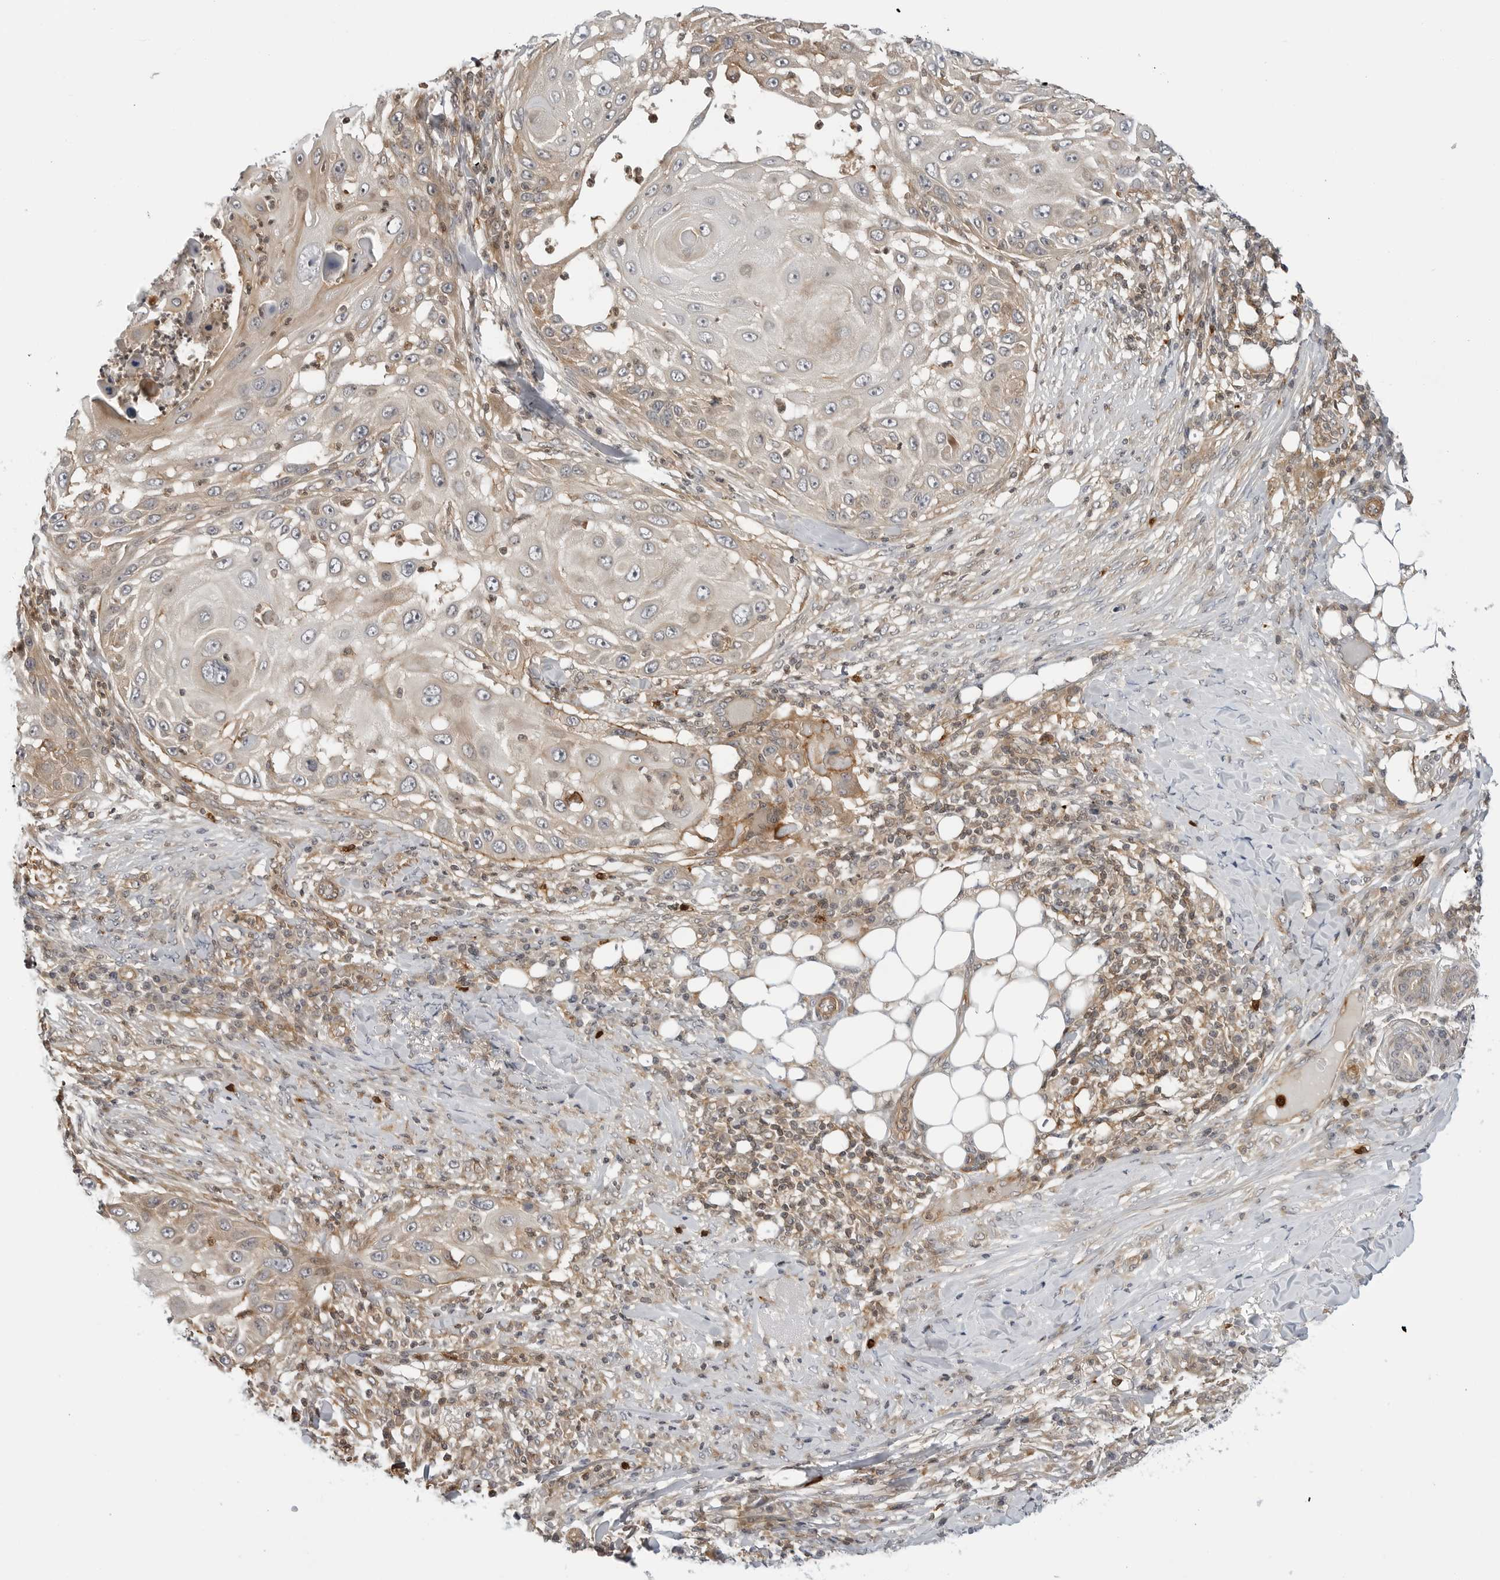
{"staining": {"intensity": "moderate", "quantity": "25%-75%", "location": "cytoplasmic/membranous"}, "tissue": "skin cancer", "cell_type": "Tumor cells", "image_type": "cancer", "snomed": [{"axis": "morphology", "description": "Squamous cell carcinoma, NOS"}, {"axis": "topography", "description": "Skin"}], "caption": "A high-resolution histopathology image shows immunohistochemistry staining of skin squamous cell carcinoma, which demonstrates moderate cytoplasmic/membranous expression in approximately 25%-75% of tumor cells.", "gene": "STXBP3", "patient": {"sex": "female", "age": 44}}